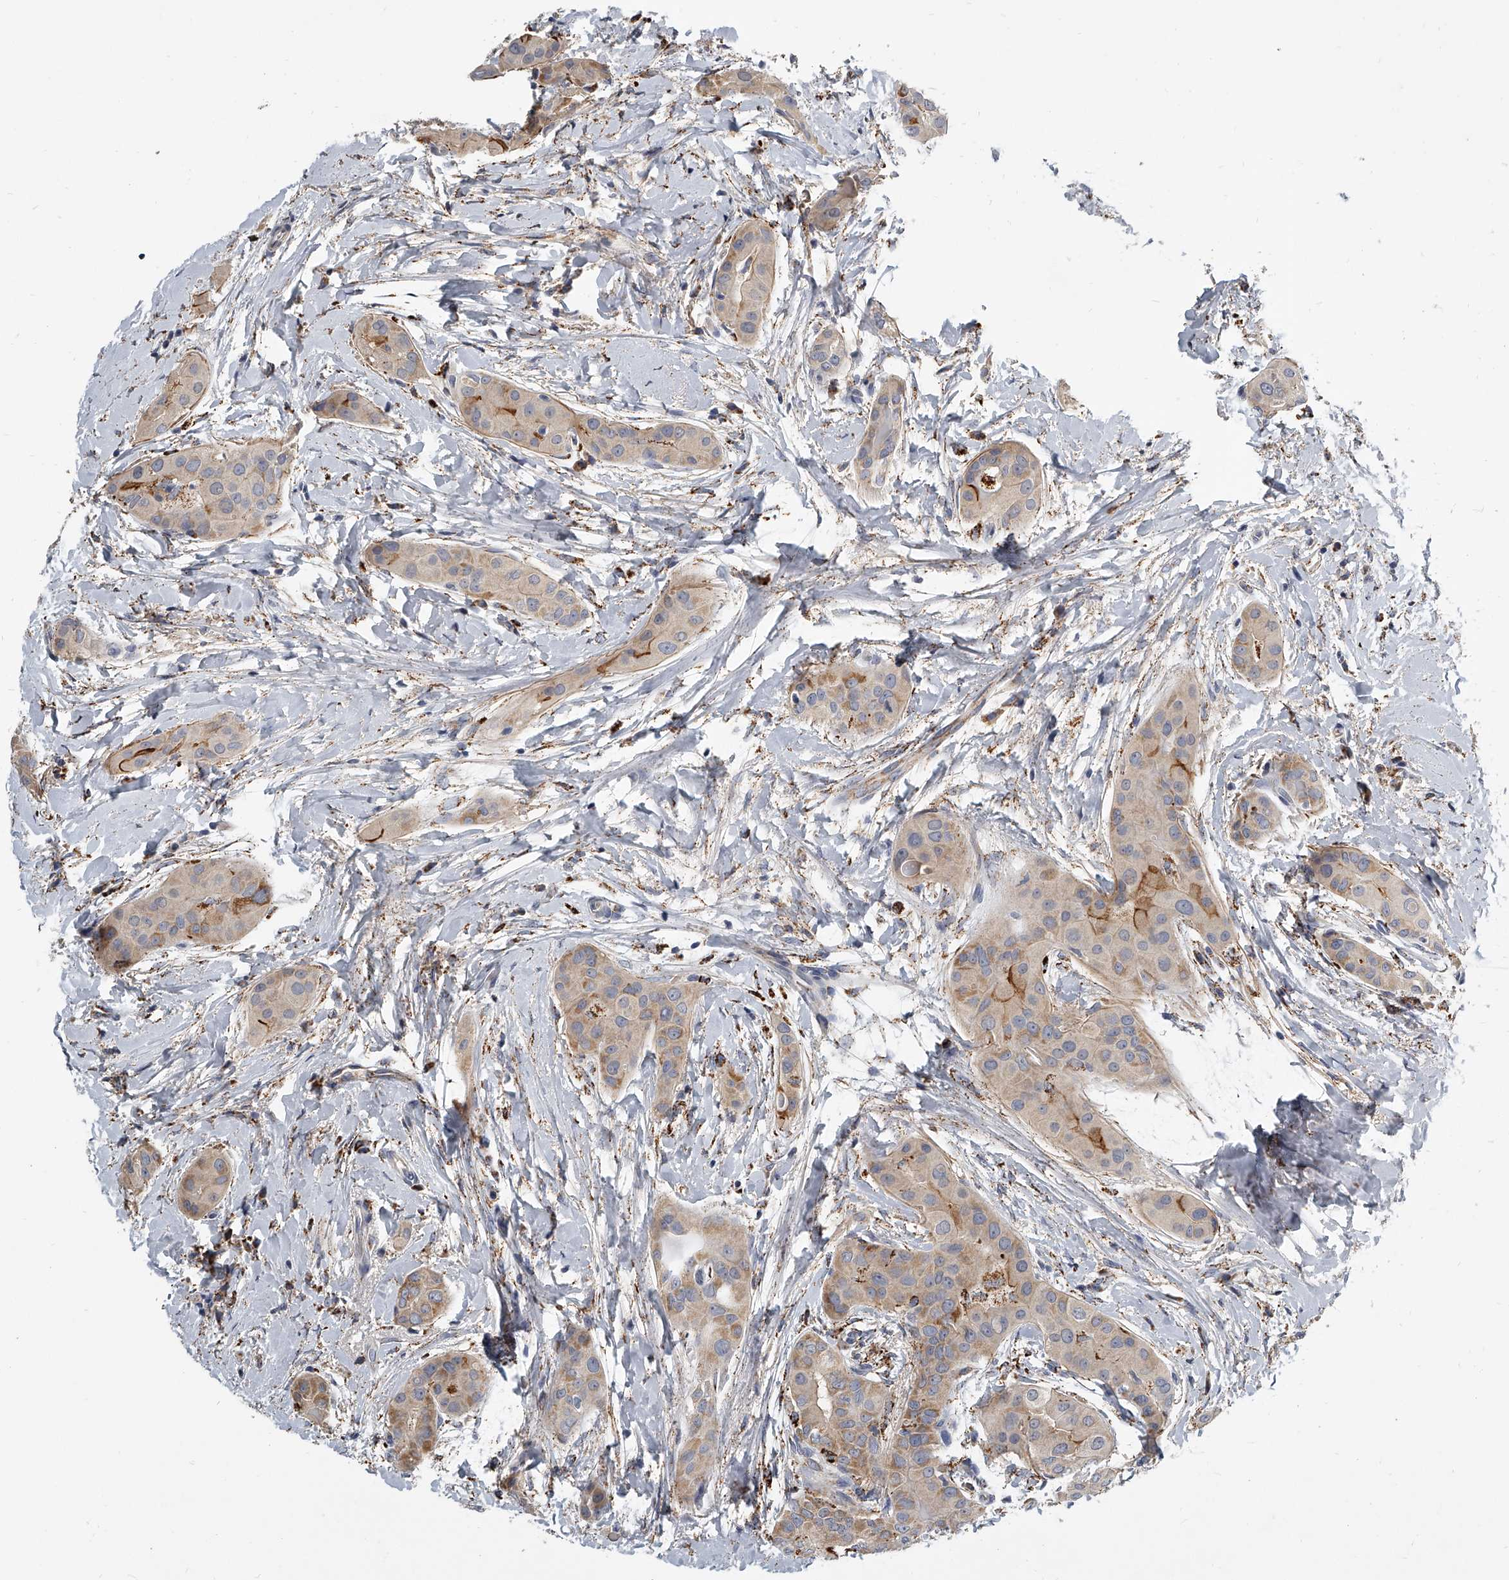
{"staining": {"intensity": "moderate", "quantity": "<25%", "location": "cytoplasmic/membranous"}, "tissue": "thyroid cancer", "cell_type": "Tumor cells", "image_type": "cancer", "snomed": [{"axis": "morphology", "description": "Papillary adenocarcinoma, NOS"}, {"axis": "topography", "description": "Thyroid gland"}], "caption": "There is low levels of moderate cytoplasmic/membranous staining in tumor cells of thyroid cancer, as demonstrated by immunohistochemical staining (brown color).", "gene": "KLHL7", "patient": {"sex": "male", "age": 33}}